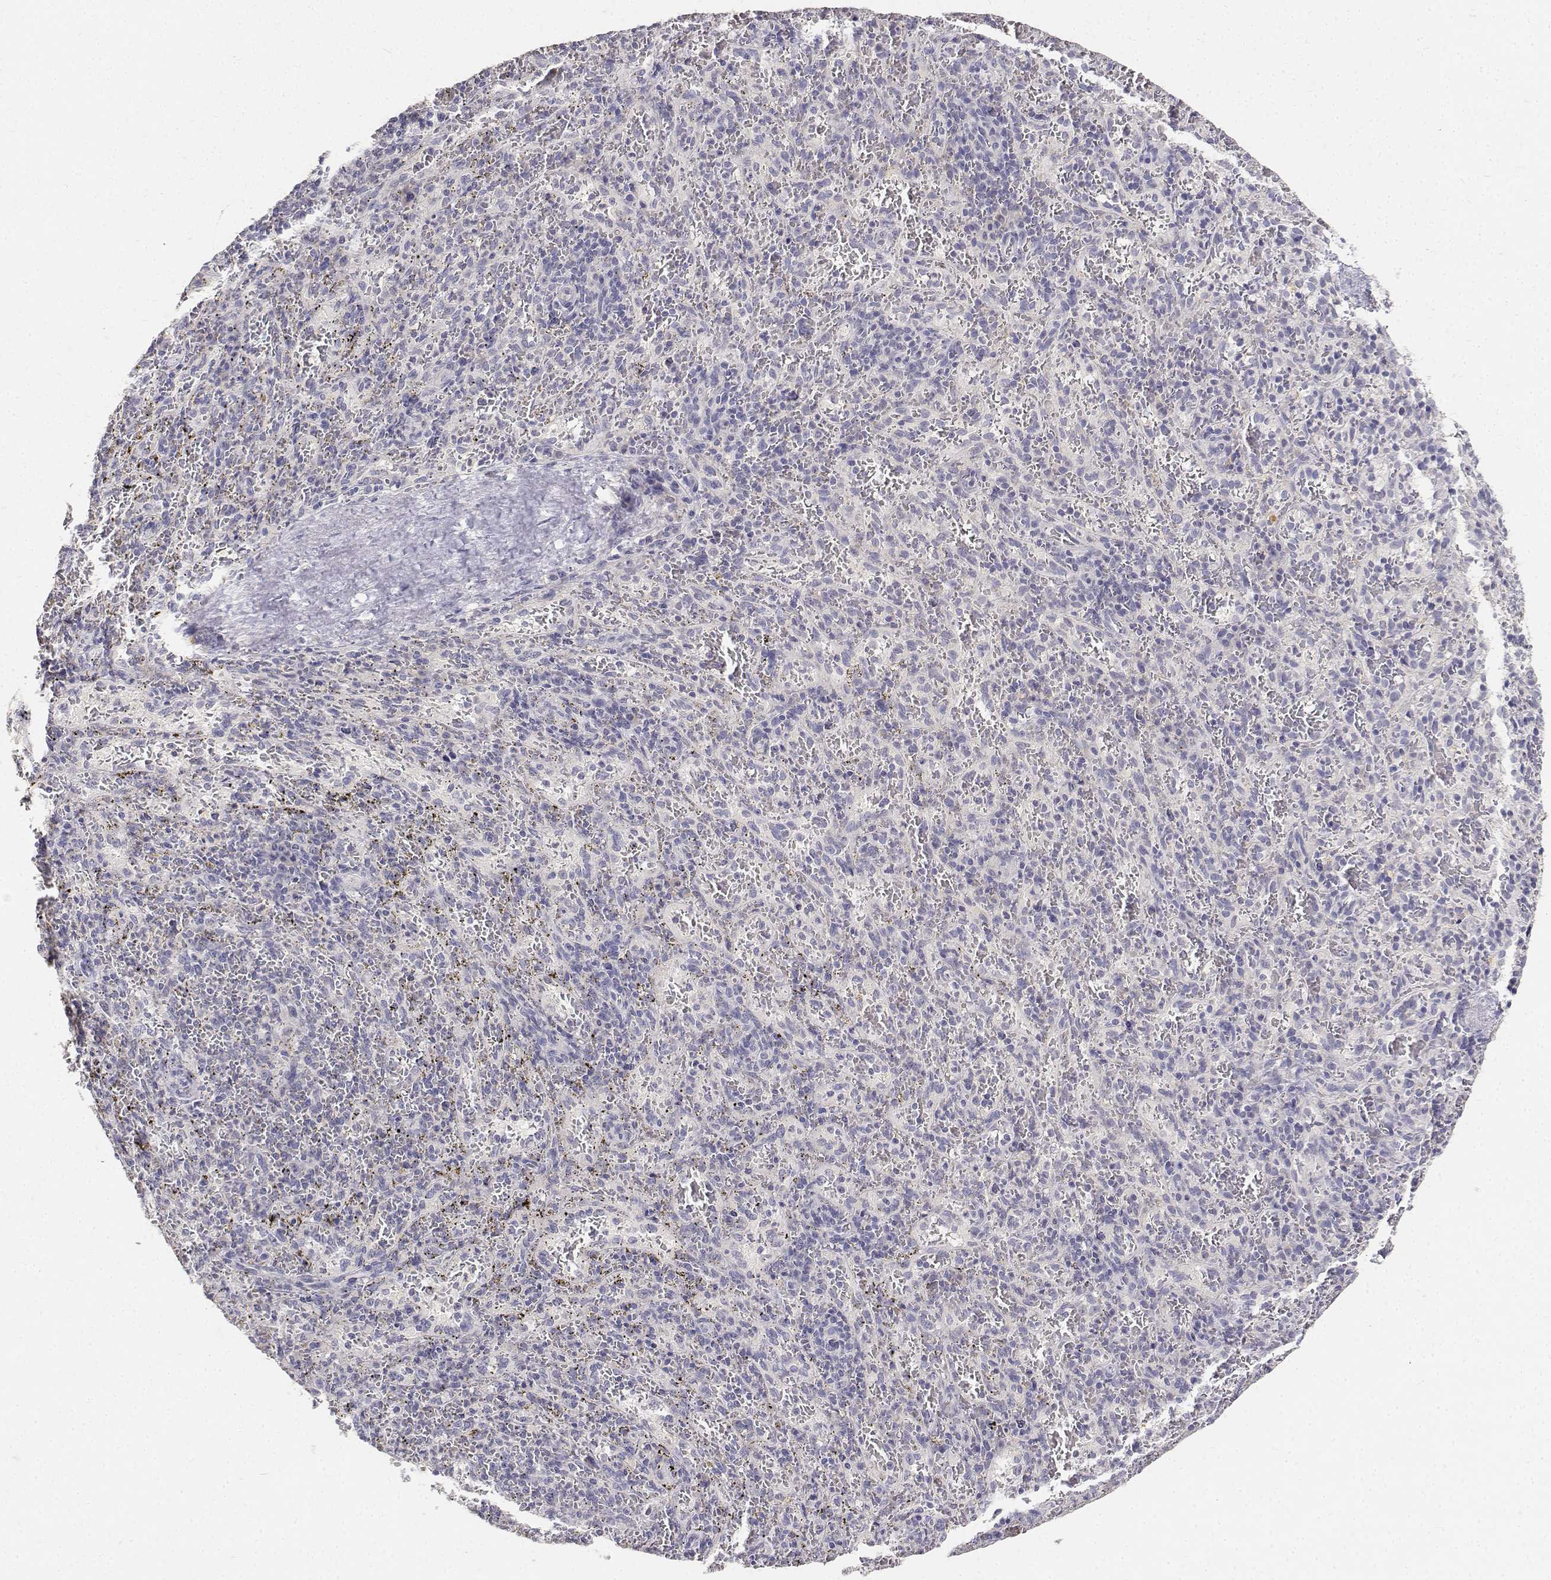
{"staining": {"intensity": "negative", "quantity": "none", "location": "none"}, "tissue": "spleen", "cell_type": "Cells in red pulp", "image_type": "normal", "snomed": [{"axis": "morphology", "description": "Normal tissue, NOS"}, {"axis": "topography", "description": "Spleen"}], "caption": "The micrograph displays no staining of cells in red pulp in unremarkable spleen.", "gene": "PAEP", "patient": {"sex": "male", "age": 57}}